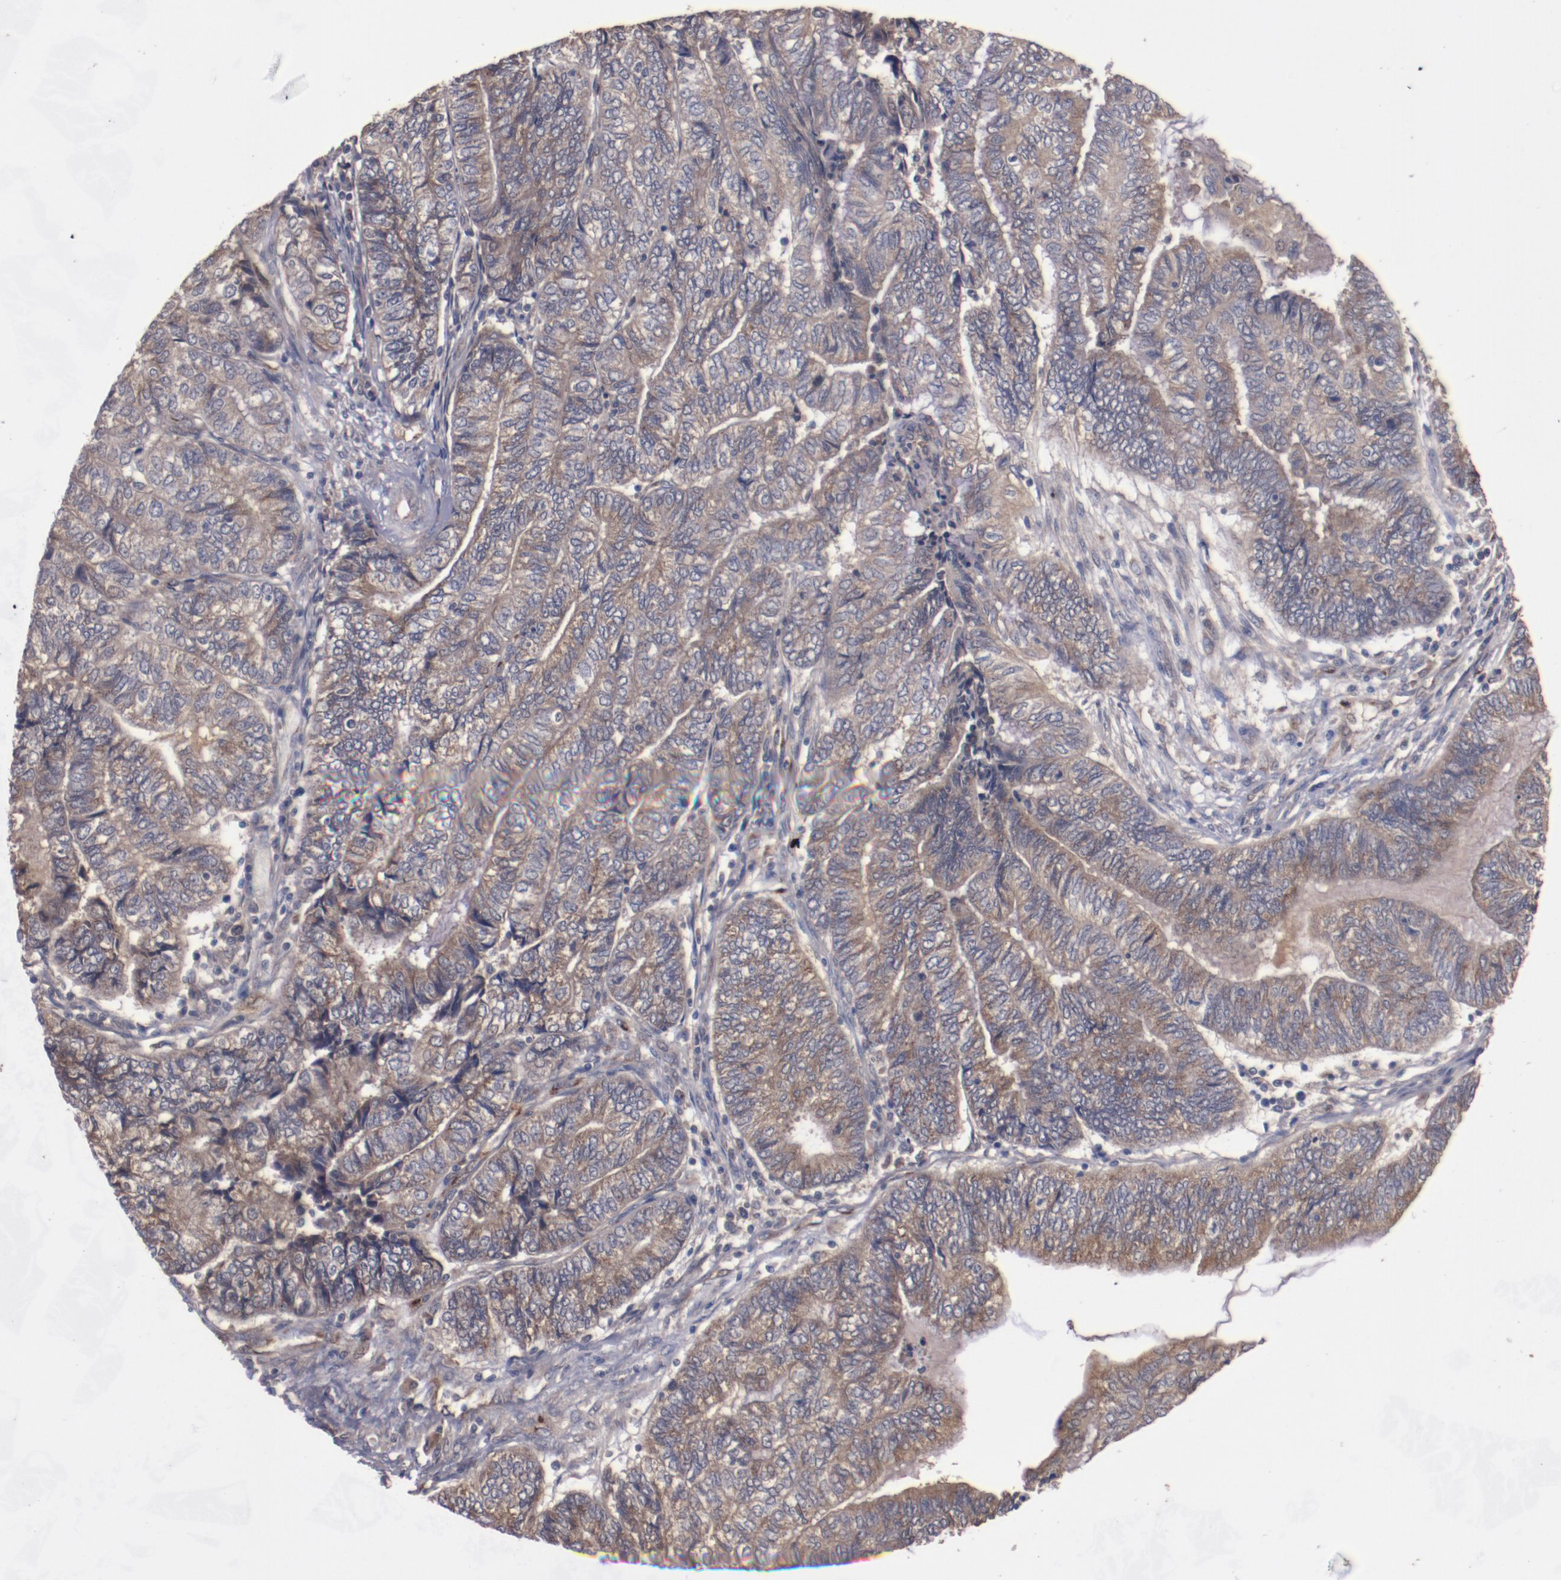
{"staining": {"intensity": "moderate", "quantity": ">75%", "location": "cytoplasmic/membranous"}, "tissue": "endometrial cancer", "cell_type": "Tumor cells", "image_type": "cancer", "snomed": [{"axis": "morphology", "description": "Adenocarcinoma, NOS"}, {"axis": "topography", "description": "Uterus"}, {"axis": "topography", "description": "Endometrium"}], "caption": "The image displays immunohistochemical staining of endometrial adenocarcinoma. There is moderate cytoplasmic/membranous positivity is appreciated in approximately >75% of tumor cells.", "gene": "DIPK2B", "patient": {"sex": "female", "age": 70}}